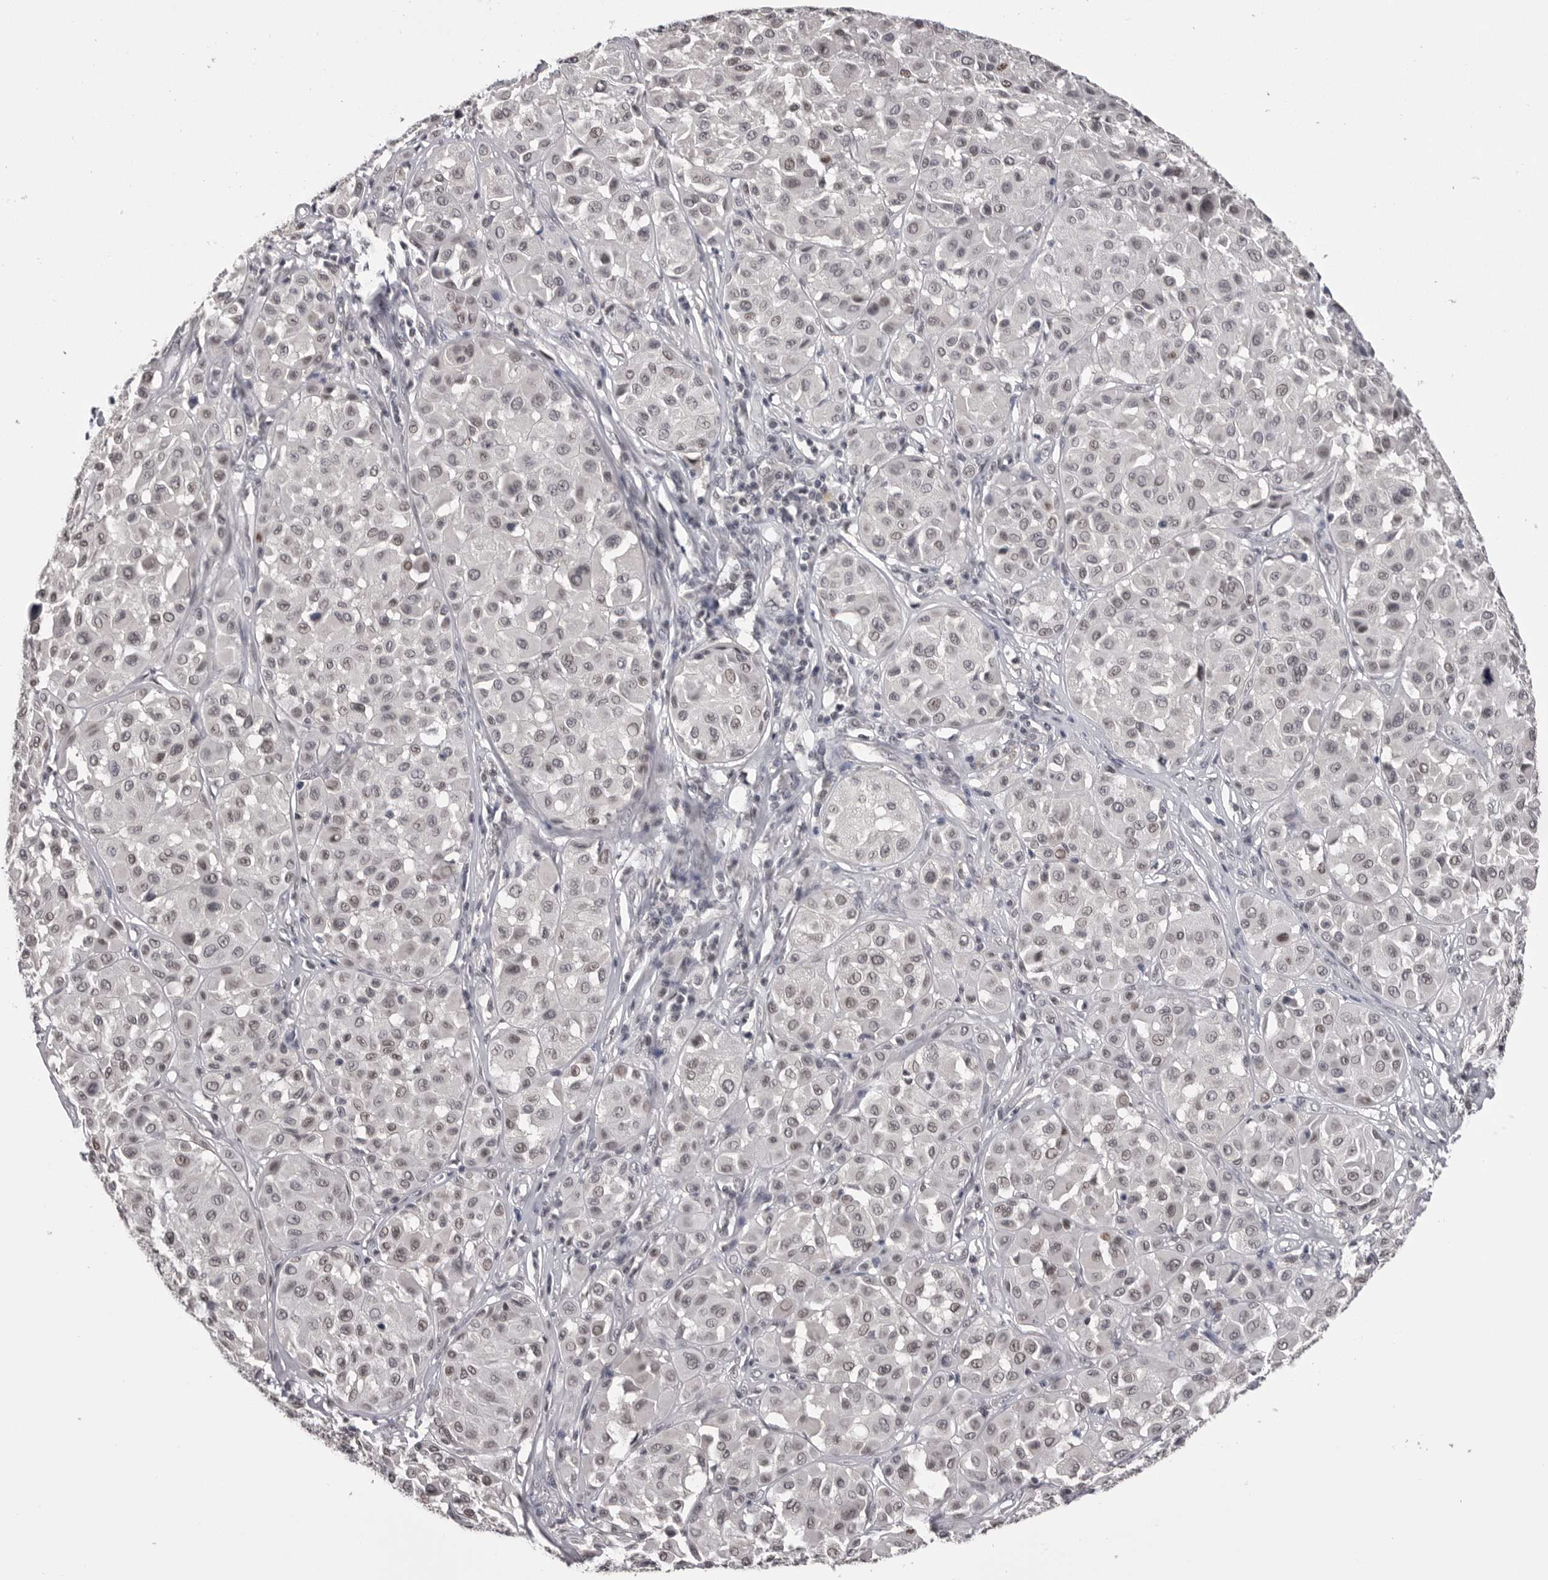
{"staining": {"intensity": "weak", "quantity": "25%-75%", "location": "nuclear"}, "tissue": "melanoma", "cell_type": "Tumor cells", "image_type": "cancer", "snomed": [{"axis": "morphology", "description": "Malignant melanoma, Metastatic site"}, {"axis": "topography", "description": "Soft tissue"}], "caption": "Protein expression by immunohistochemistry exhibits weak nuclear staining in about 25%-75% of tumor cells in malignant melanoma (metastatic site). Ihc stains the protein in brown and the nuclei are stained blue.", "gene": "DLG2", "patient": {"sex": "male", "age": 41}}